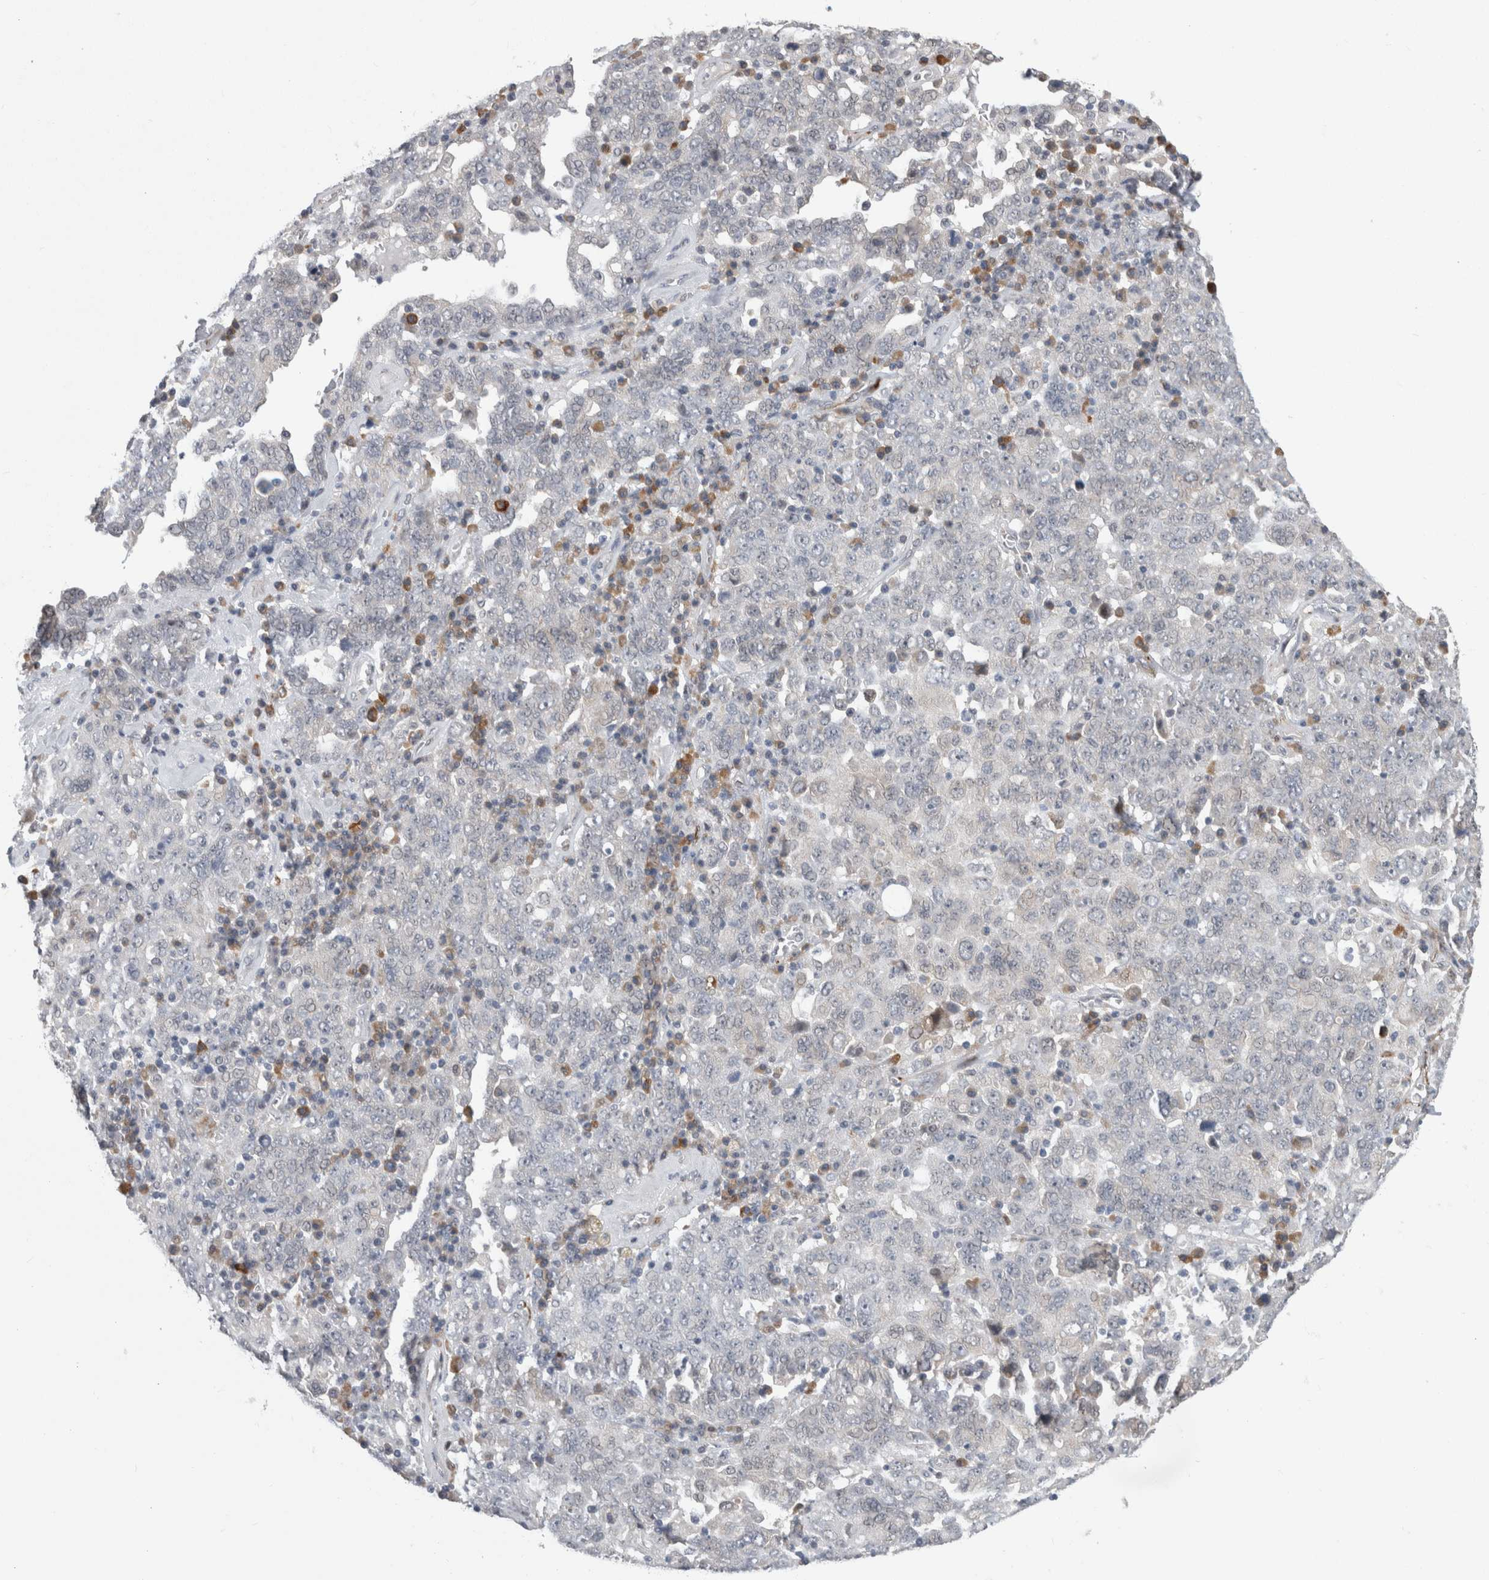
{"staining": {"intensity": "negative", "quantity": "none", "location": "none"}, "tissue": "ovarian cancer", "cell_type": "Tumor cells", "image_type": "cancer", "snomed": [{"axis": "morphology", "description": "Carcinoma, endometroid"}, {"axis": "topography", "description": "Ovary"}], "caption": "DAB immunohistochemical staining of human ovarian cancer exhibits no significant expression in tumor cells.", "gene": "FAM83H", "patient": {"sex": "female", "age": 62}}